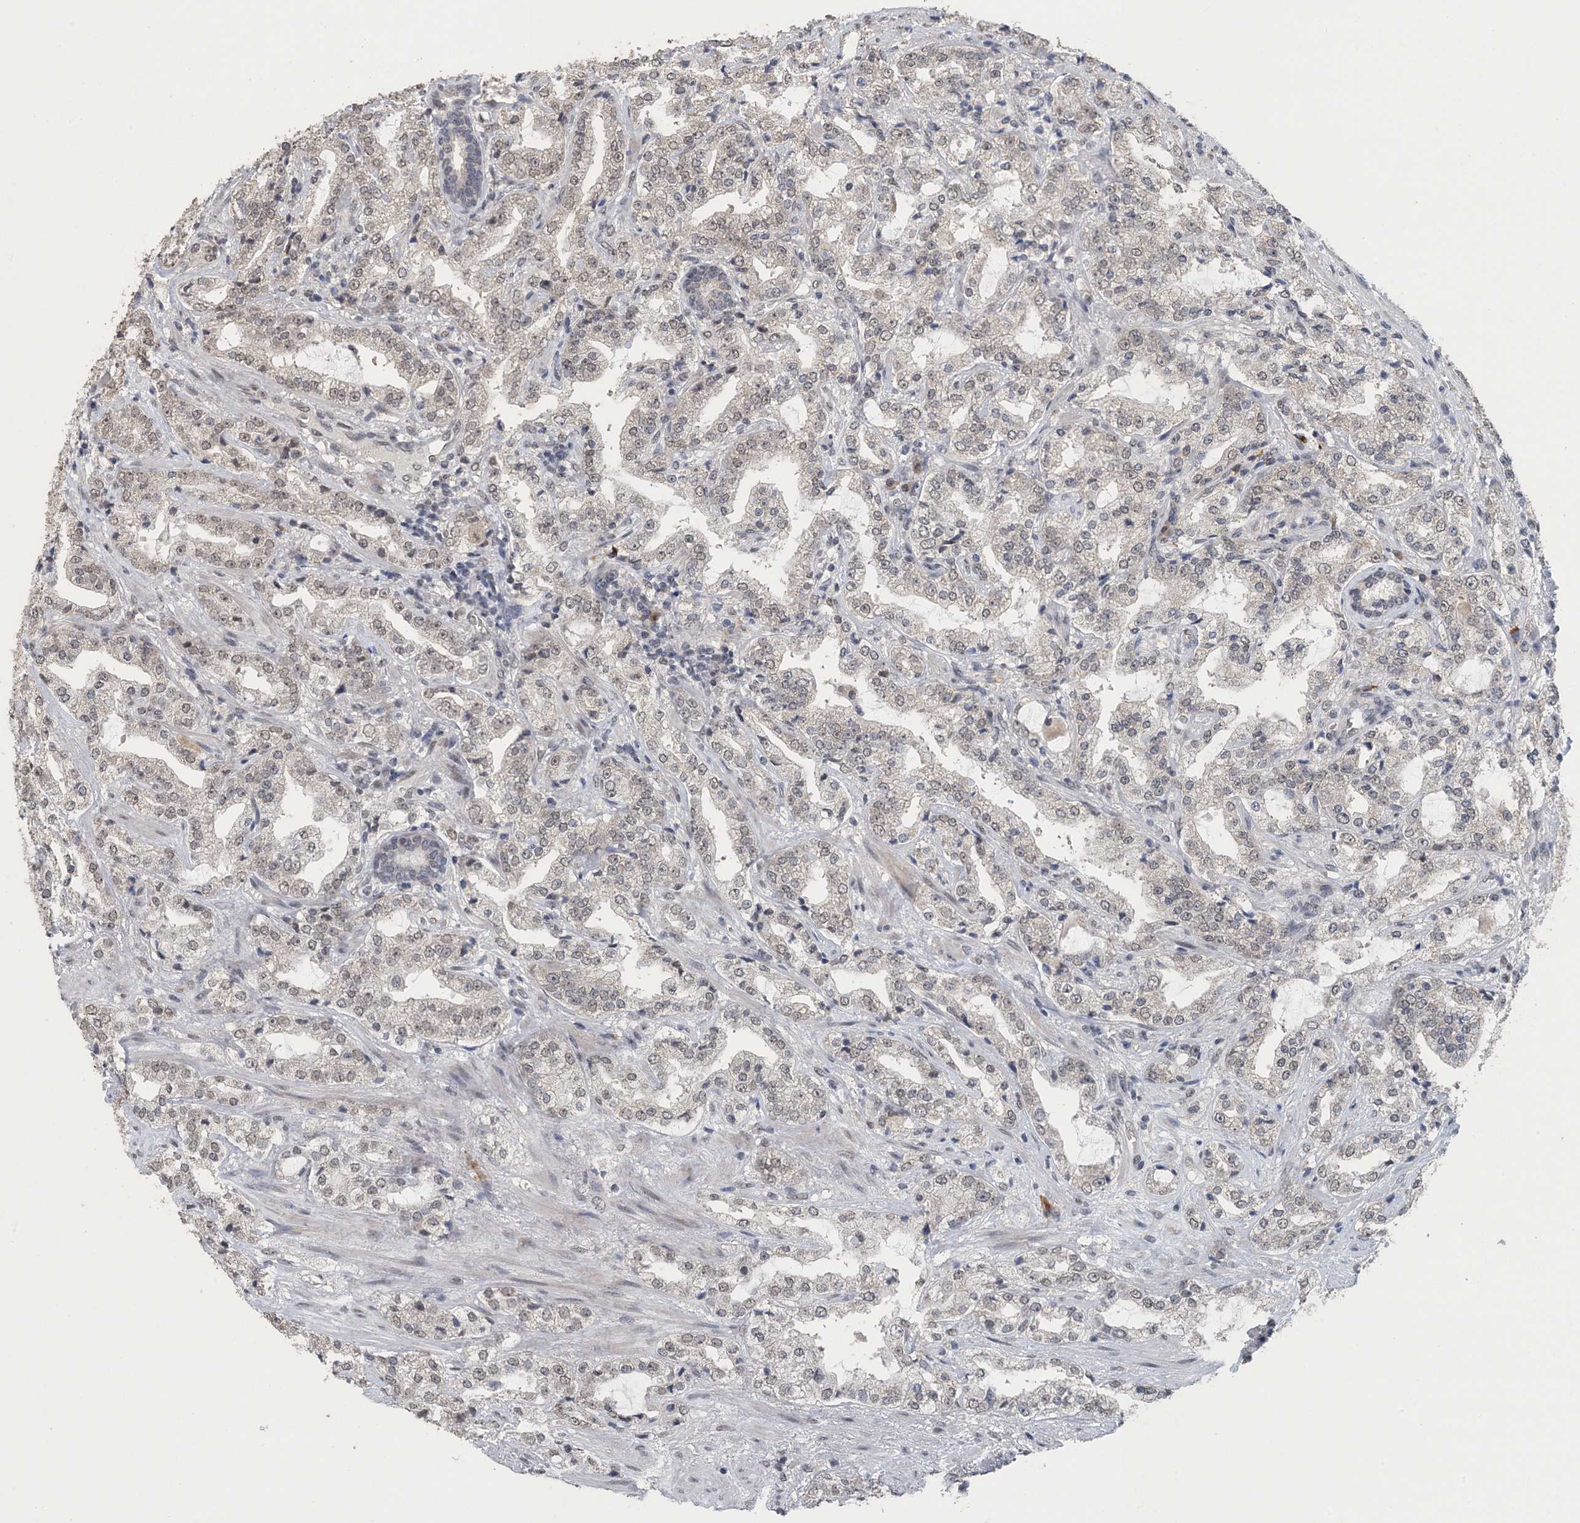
{"staining": {"intensity": "negative", "quantity": "none", "location": "none"}, "tissue": "prostate cancer", "cell_type": "Tumor cells", "image_type": "cancer", "snomed": [{"axis": "morphology", "description": "Adenocarcinoma, High grade"}, {"axis": "topography", "description": "Prostate"}], "caption": "Immunohistochemistry micrograph of neoplastic tissue: prostate cancer stained with DAB (3,3'-diaminobenzidine) shows no significant protein expression in tumor cells.", "gene": "MBD2", "patient": {"sex": "male", "age": 64}}